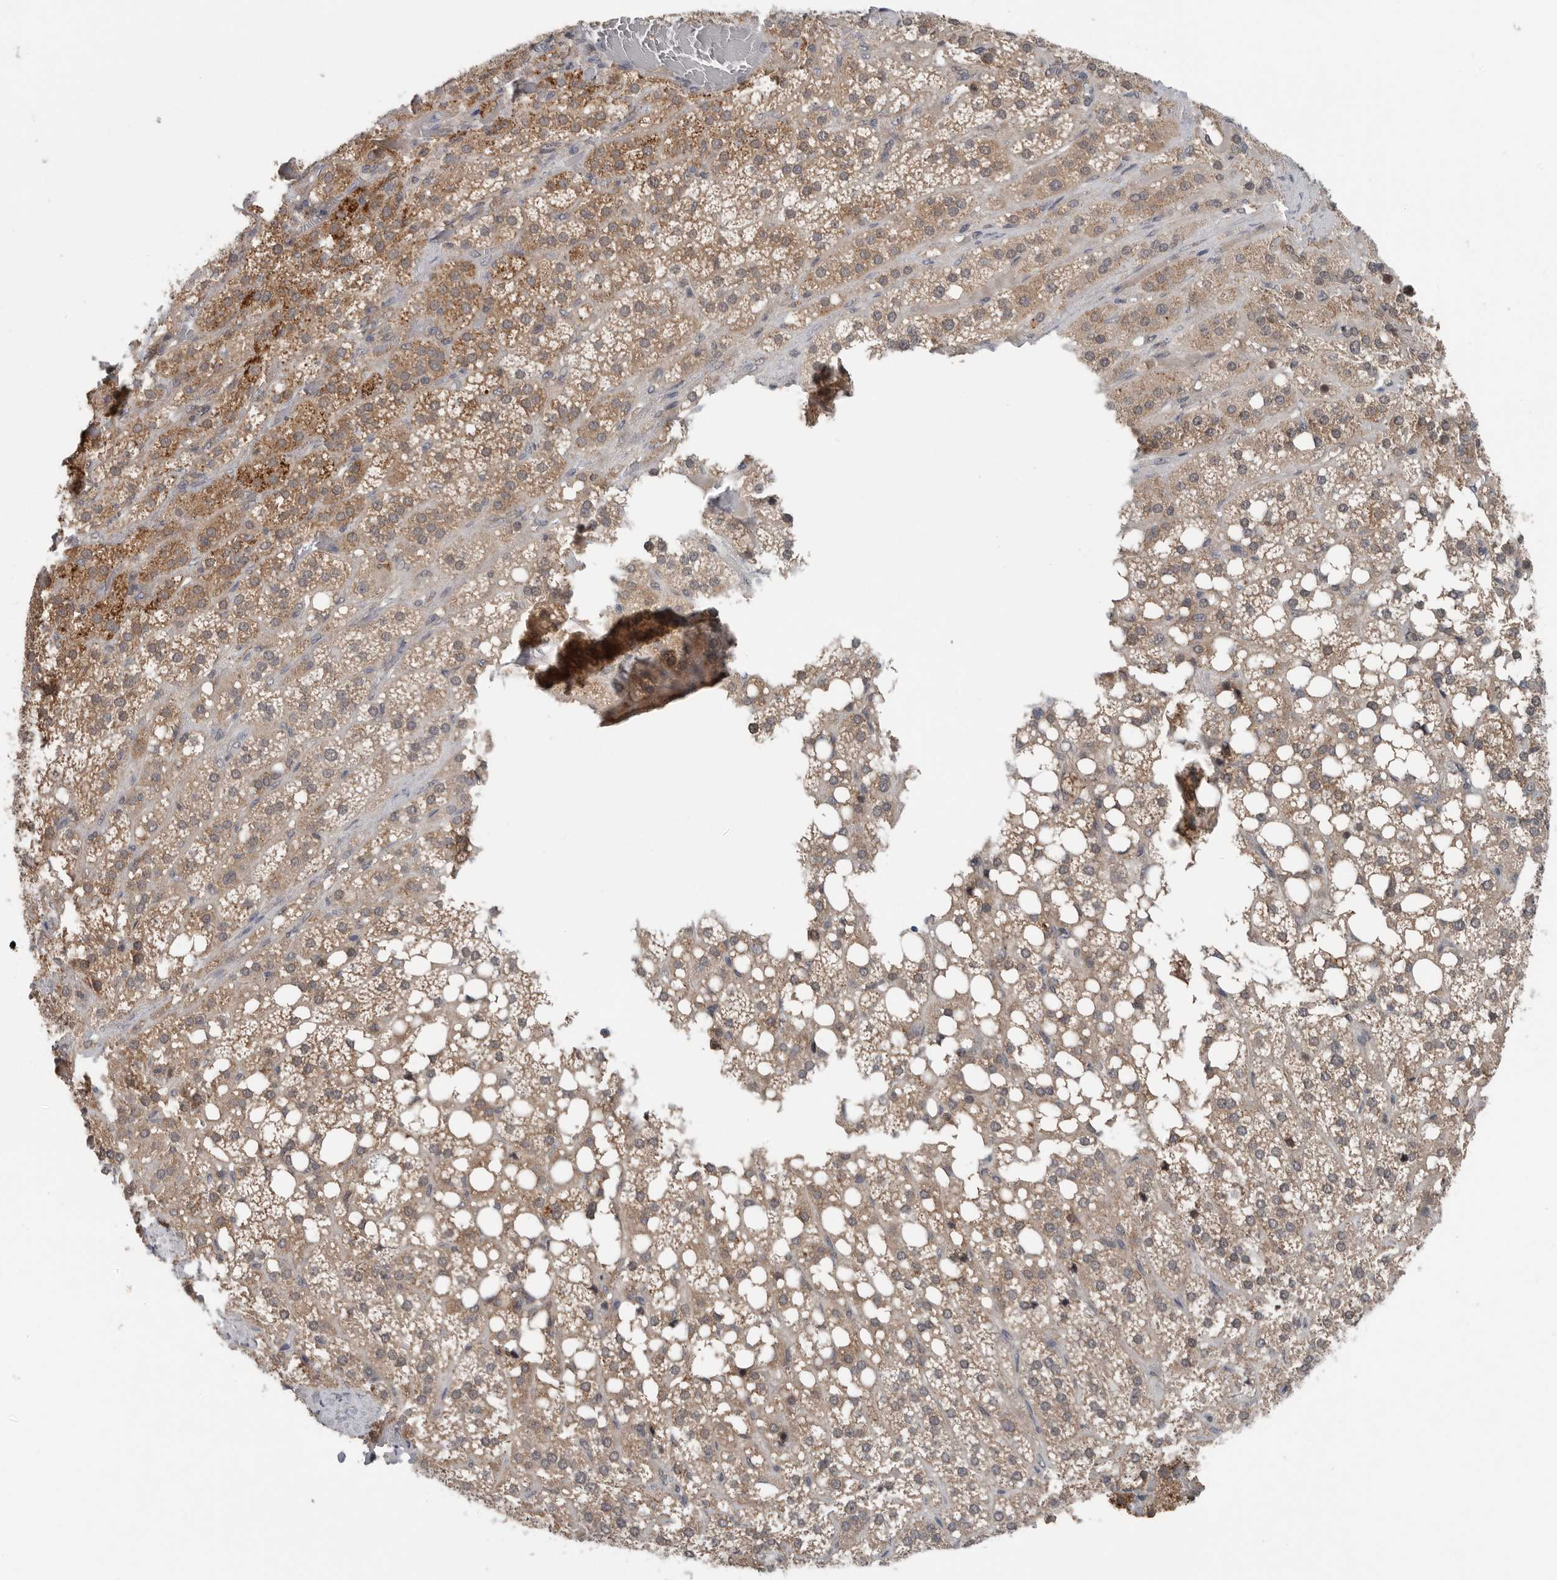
{"staining": {"intensity": "moderate", "quantity": ">75%", "location": "cytoplasmic/membranous"}, "tissue": "adrenal gland", "cell_type": "Glandular cells", "image_type": "normal", "snomed": [{"axis": "morphology", "description": "Normal tissue, NOS"}, {"axis": "topography", "description": "Adrenal gland"}], "caption": "Protein staining exhibits moderate cytoplasmic/membranous expression in approximately >75% of glandular cells in benign adrenal gland.", "gene": "SCP2", "patient": {"sex": "female", "age": 59}}